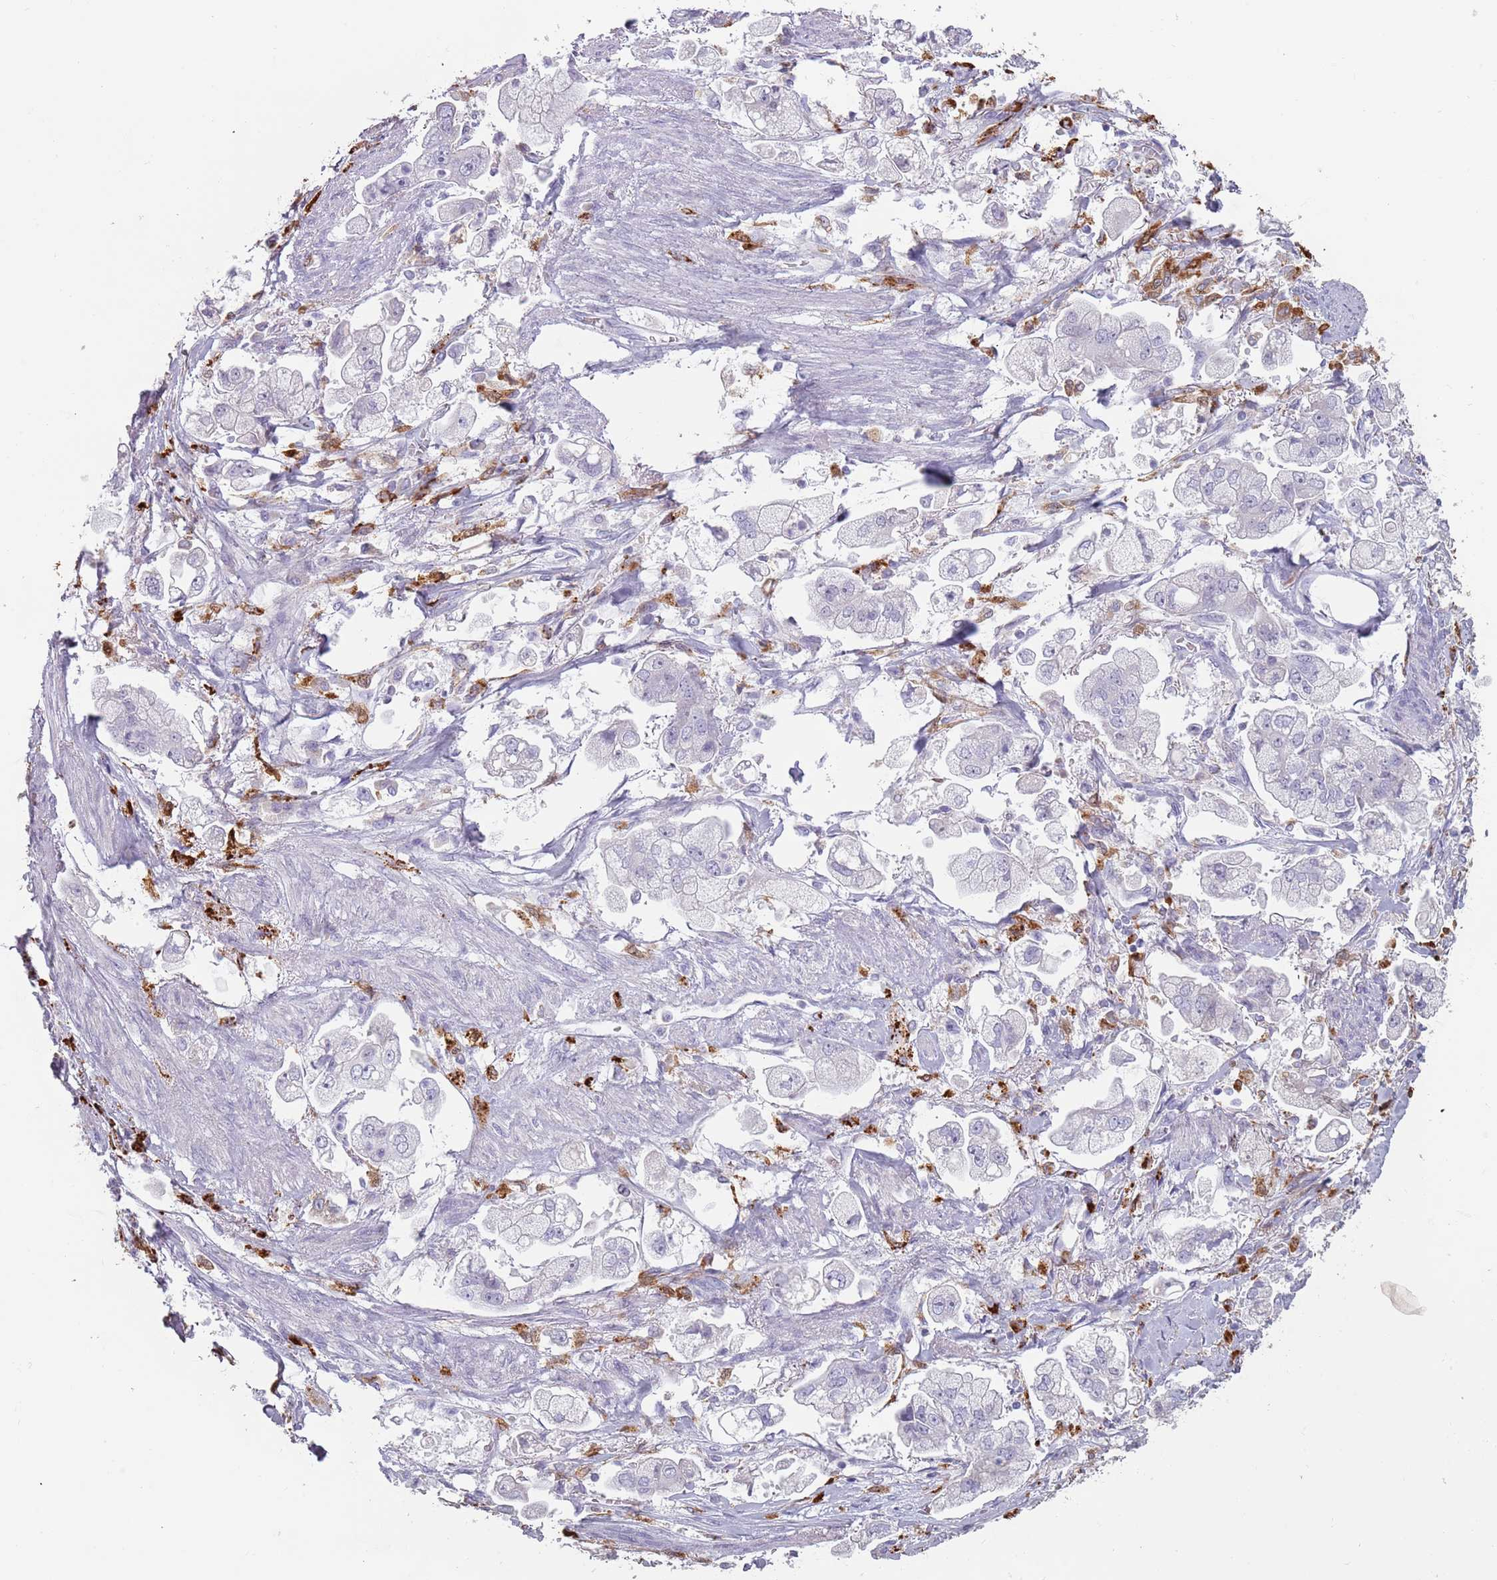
{"staining": {"intensity": "negative", "quantity": "none", "location": "none"}, "tissue": "stomach cancer", "cell_type": "Tumor cells", "image_type": "cancer", "snomed": [{"axis": "morphology", "description": "Adenocarcinoma, NOS"}, {"axis": "topography", "description": "Stomach"}], "caption": "Stomach adenocarcinoma was stained to show a protein in brown. There is no significant expression in tumor cells. (DAB (3,3'-diaminobenzidine) immunohistochemistry, high magnification).", "gene": "NWD2", "patient": {"sex": "male", "age": 62}}